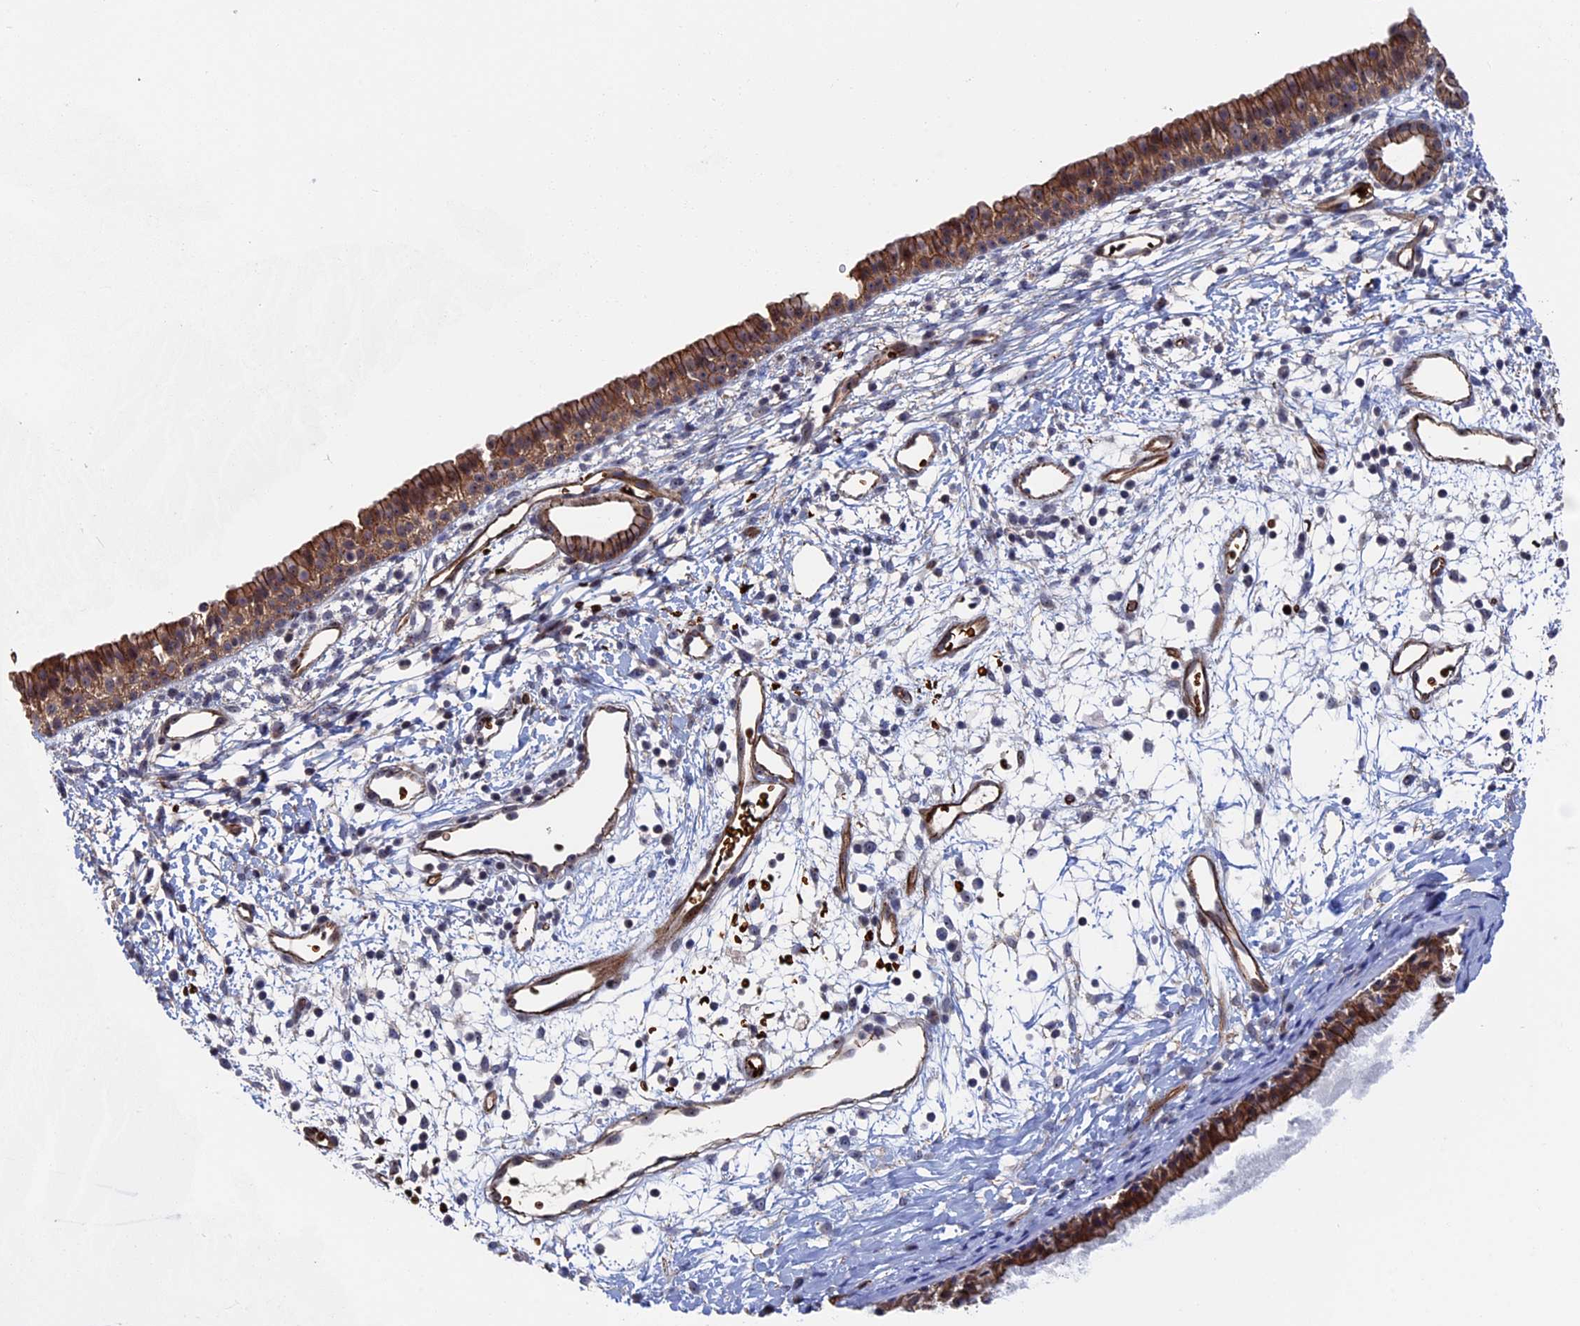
{"staining": {"intensity": "moderate", "quantity": ">75%", "location": "cytoplasmic/membranous"}, "tissue": "nasopharynx", "cell_type": "Respiratory epithelial cells", "image_type": "normal", "snomed": [{"axis": "morphology", "description": "Normal tissue, NOS"}, {"axis": "topography", "description": "Nasopharynx"}], "caption": "Moderate cytoplasmic/membranous expression for a protein is seen in about >75% of respiratory epithelial cells of unremarkable nasopharynx using immunohistochemistry.", "gene": "EXOSC9", "patient": {"sex": "male", "age": 22}}